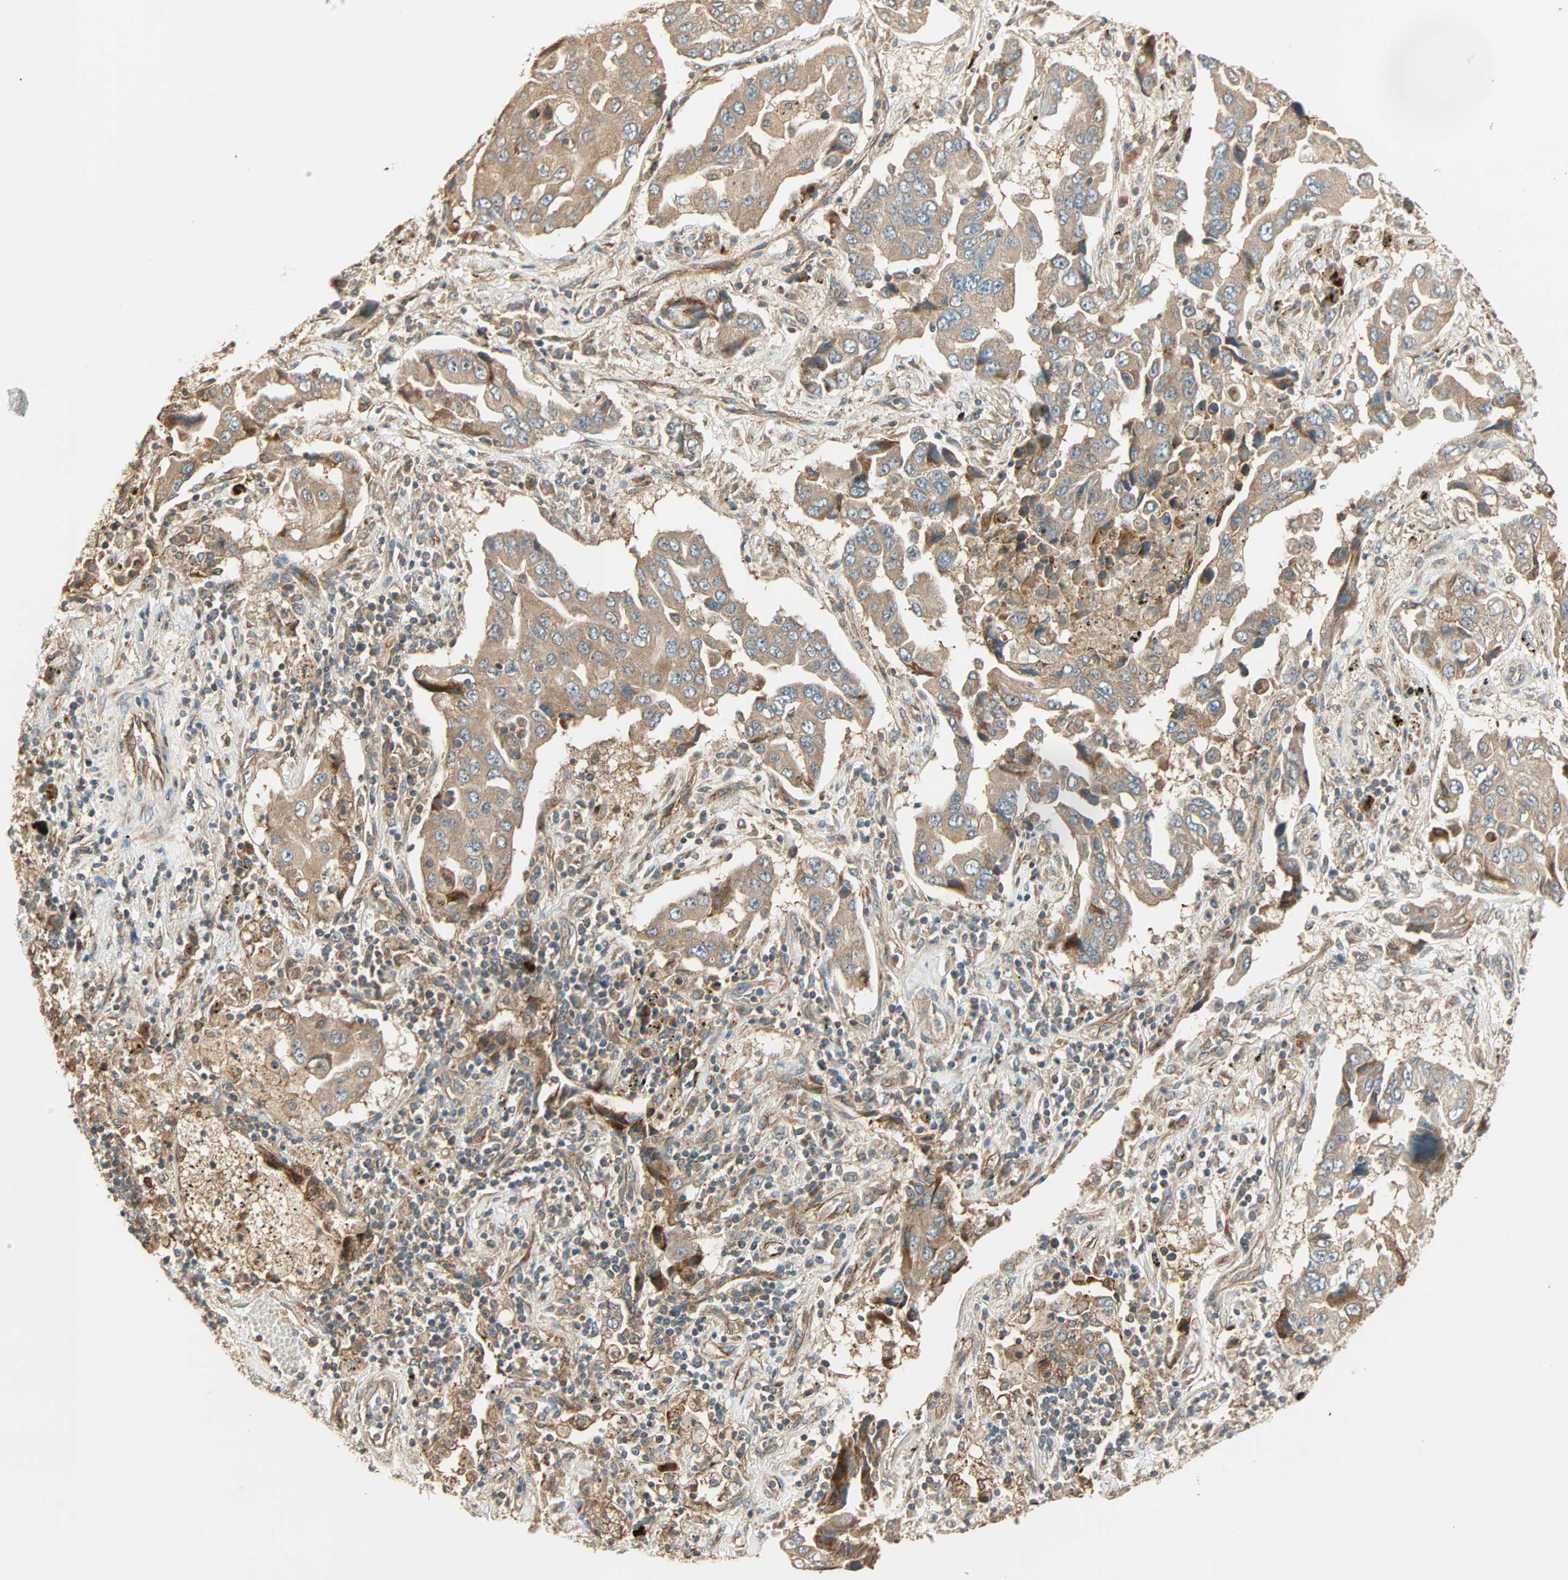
{"staining": {"intensity": "weak", "quantity": ">75%", "location": "cytoplasmic/membranous"}, "tissue": "lung cancer", "cell_type": "Tumor cells", "image_type": "cancer", "snomed": [{"axis": "morphology", "description": "Adenocarcinoma, NOS"}, {"axis": "topography", "description": "Lung"}], "caption": "This is a micrograph of IHC staining of lung cancer, which shows weak expression in the cytoplasmic/membranous of tumor cells.", "gene": "GALK1", "patient": {"sex": "female", "age": 65}}